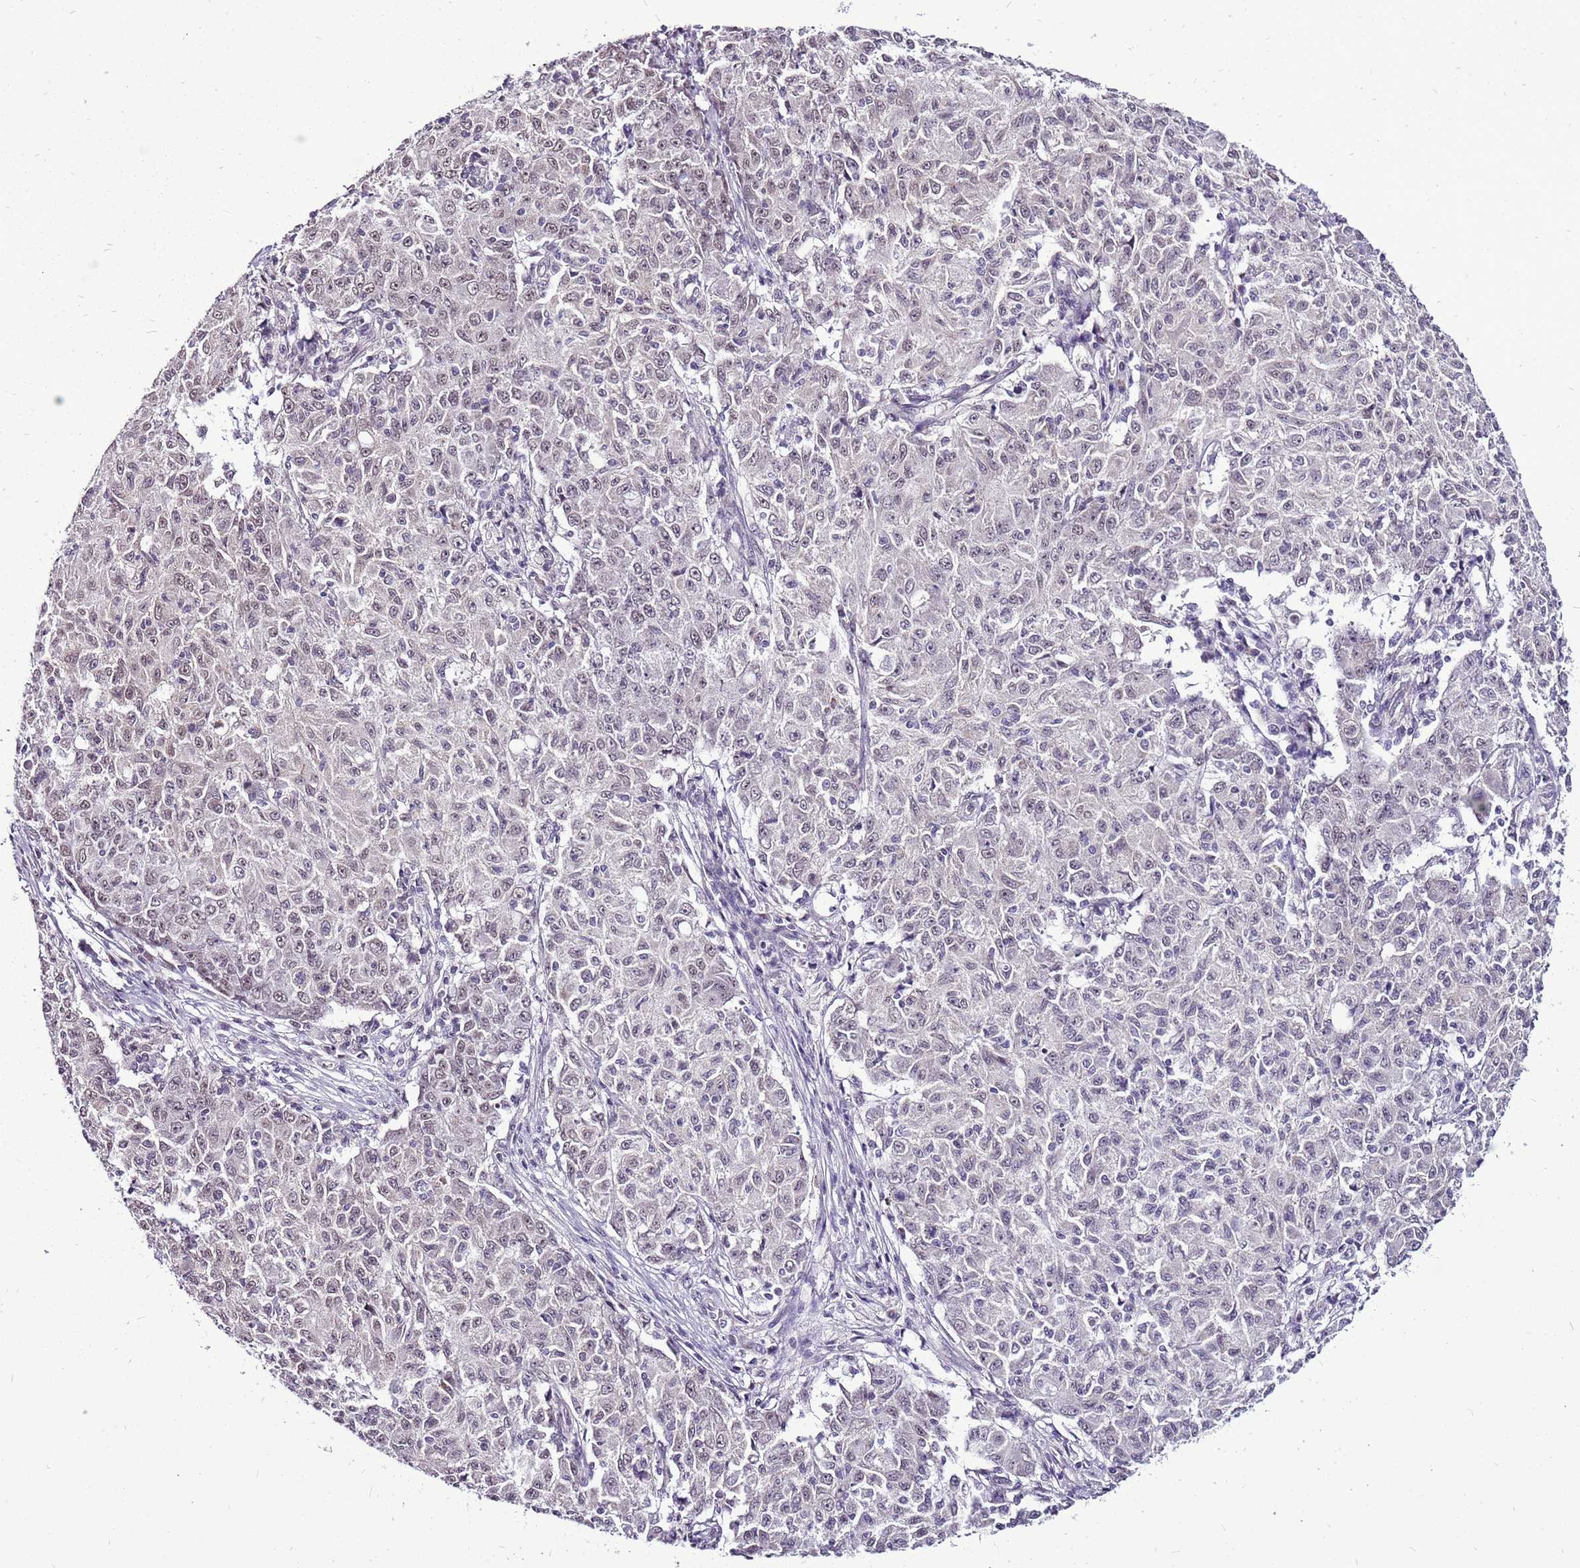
{"staining": {"intensity": "weak", "quantity": "25%-75%", "location": "nuclear"}, "tissue": "ovarian cancer", "cell_type": "Tumor cells", "image_type": "cancer", "snomed": [{"axis": "morphology", "description": "Carcinoma, endometroid"}, {"axis": "topography", "description": "Ovary"}], "caption": "Ovarian endometroid carcinoma tissue demonstrates weak nuclear positivity in approximately 25%-75% of tumor cells, visualized by immunohistochemistry. (DAB (3,3'-diaminobenzidine) IHC, brown staining for protein, blue staining for nuclei).", "gene": "CCDC166", "patient": {"sex": "female", "age": 42}}